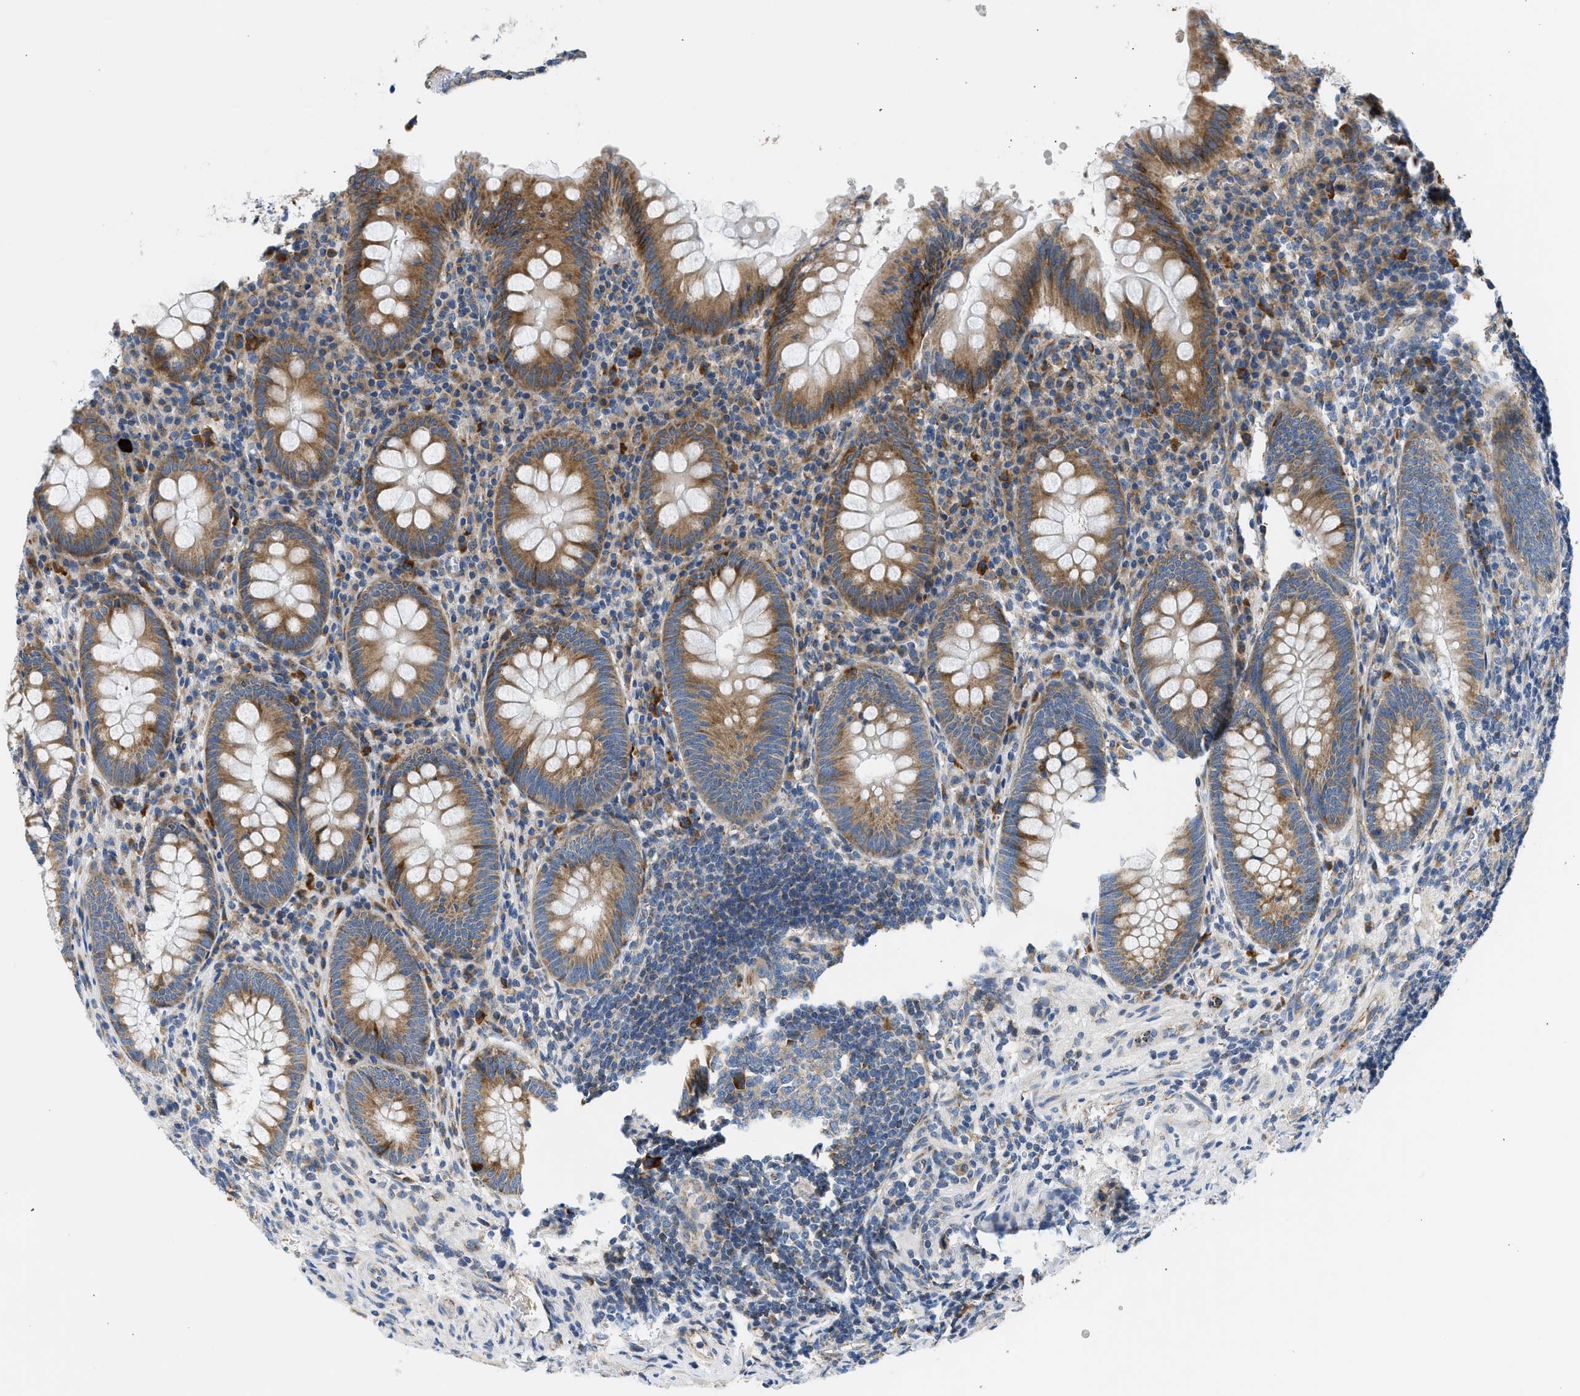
{"staining": {"intensity": "moderate", "quantity": ">75%", "location": "cytoplasmic/membranous"}, "tissue": "appendix", "cell_type": "Glandular cells", "image_type": "normal", "snomed": [{"axis": "morphology", "description": "Normal tissue, NOS"}, {"axis": "topography", "description": "Appendix"}], "caption": "Immunohistochemistry staining of benign appendix, which displays medium levels of moderate cytoplasmic/membranous positivity in approximately >75% of glandular cells indicating moderate cytoplasmic/membranous protein positivity. The staining was performed using DAB (brown) for protein detection and nuclei were counterstained in hematoxylin (blue).", "gene": "CAMKK2", "patient": {"sex": "male", "age": 56}}